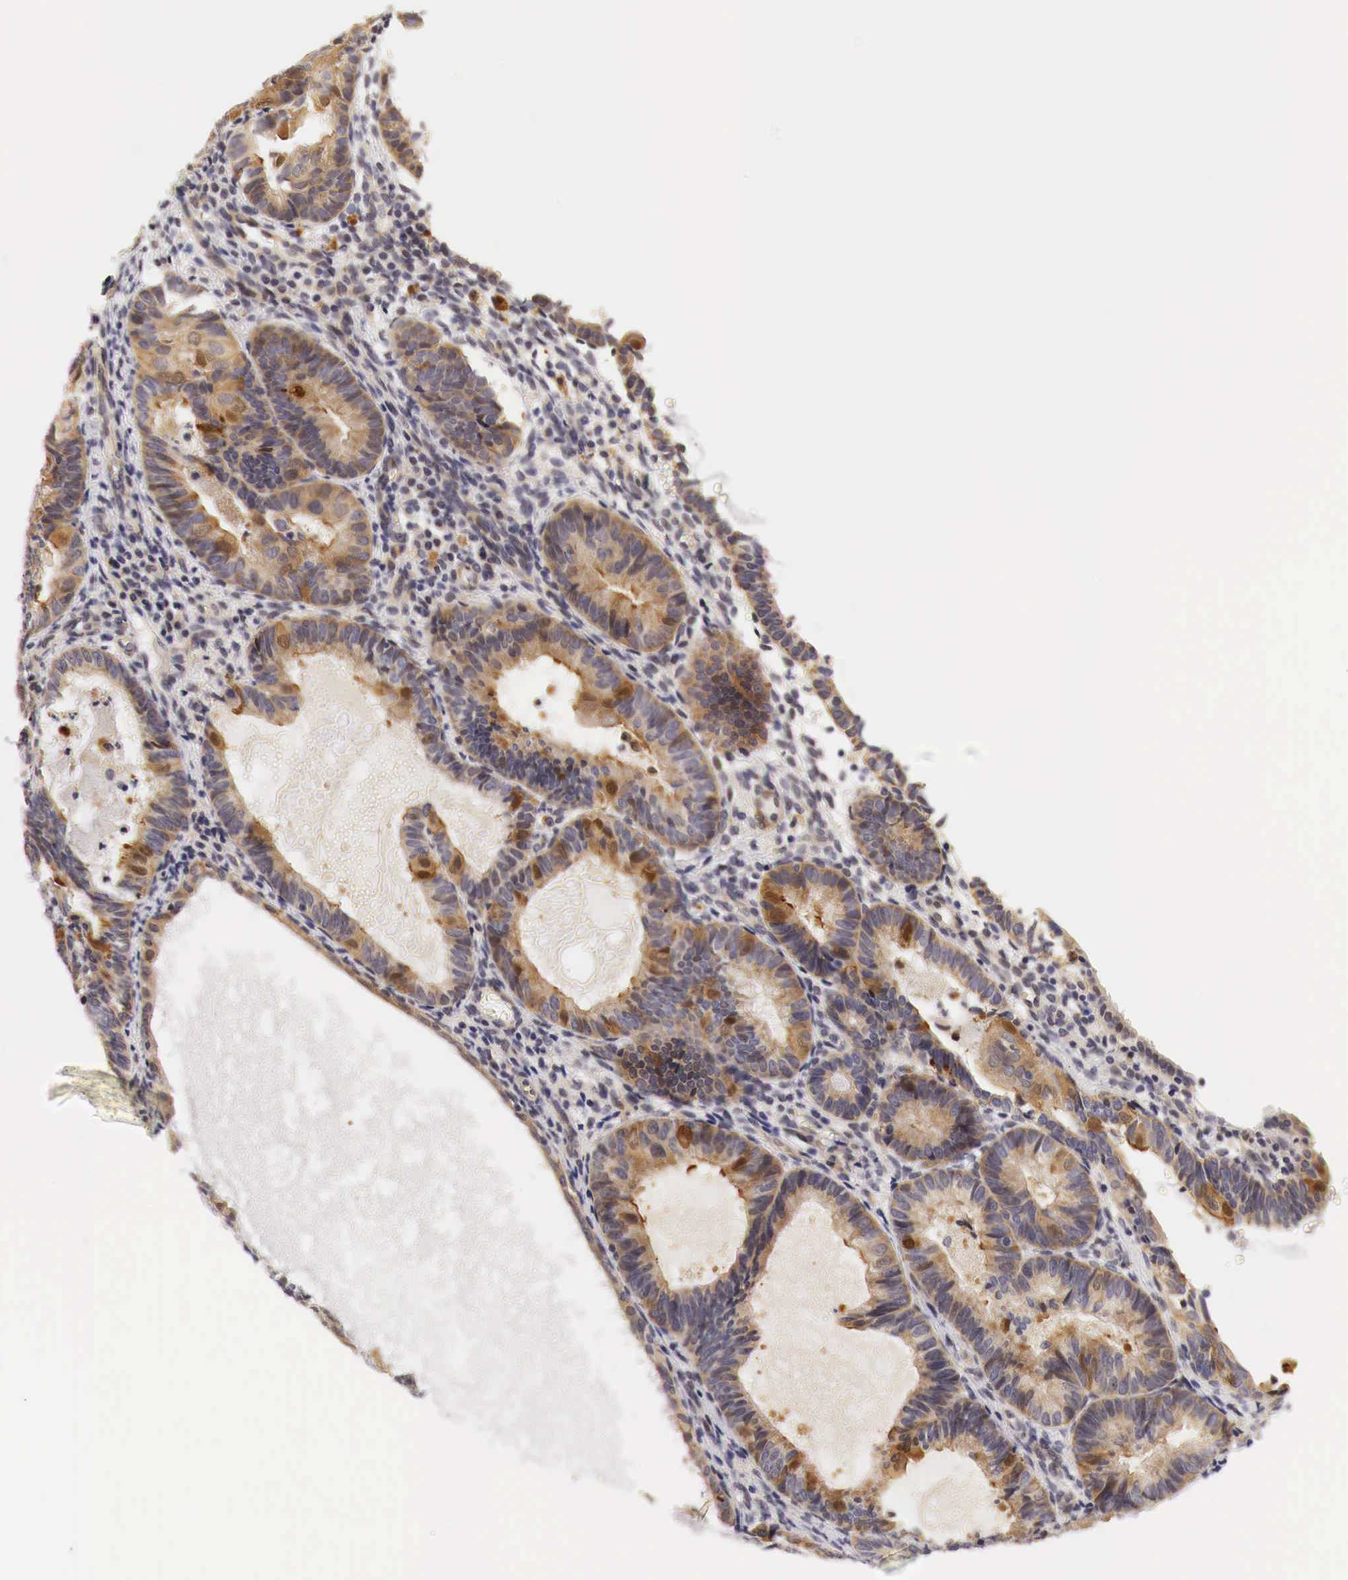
{"staining": {"intensity": "weak", "quantity": "25%-75%", "location": "cytoplasmic/membranous"}, "tissue": "endometrial cancer", "cell_type": "Tumor cells", "image_type": "cancer", "snomed": [{"axis": "morphology", "description": "Adenocarcinoma, NOS"}, {"axis": "topography", "description": "Endometrium"}], "caption": "Weak cytoplasmic/membranous protein expression is present in approximately 25%-75% of tumor cells in endometrial adenocarcinoma.", "gene": "CASP3", "patient": {"sex": "female", "age": 63}}